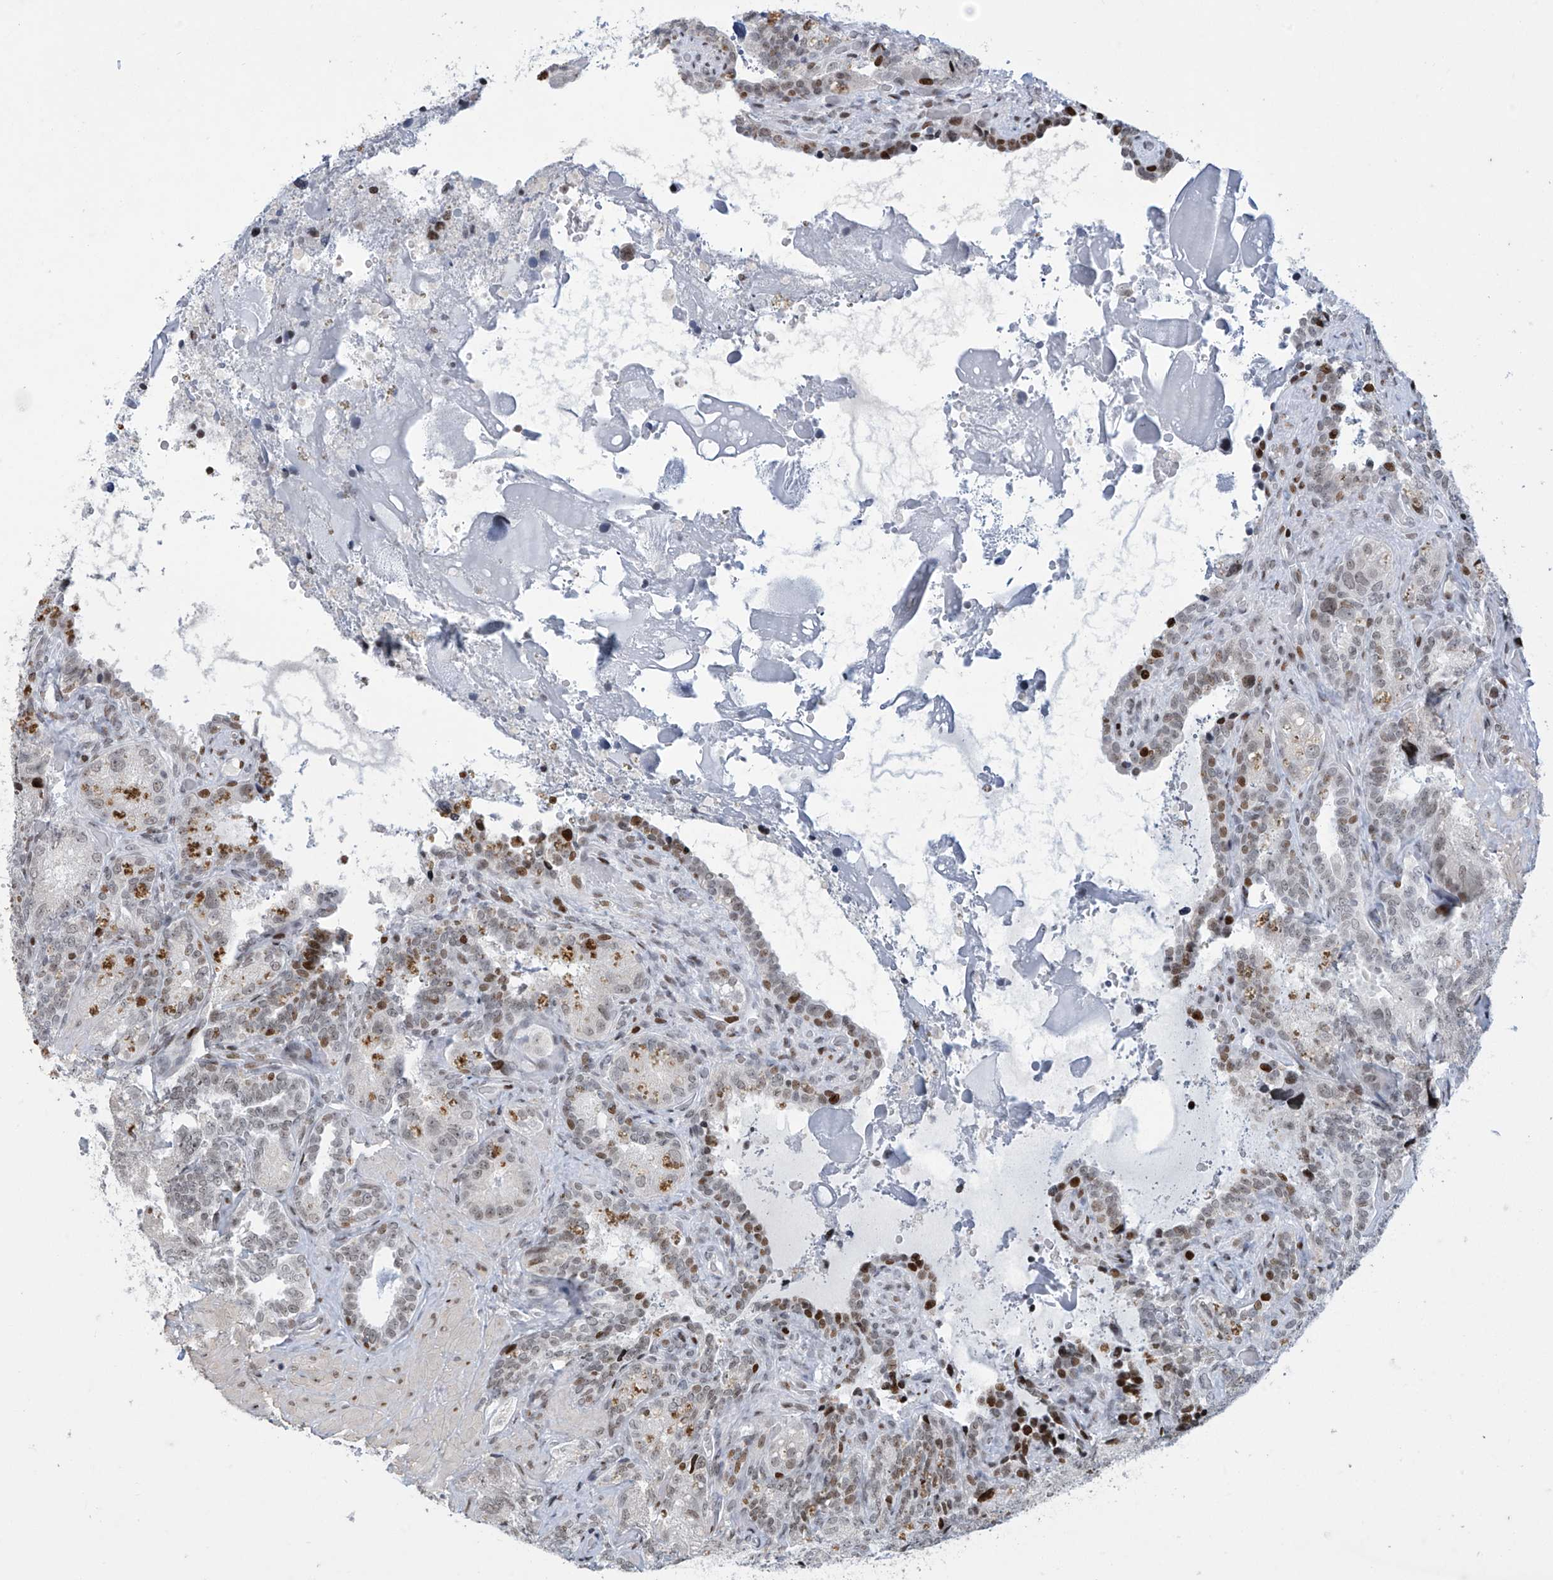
{"staining": {"intensity": "moderate", "quantity": "25%-75%", "location": "nuclear"}, "tissue": "seminal vesicle", "cell_type": "Glandular cells", "image_type": "normal", "snomed": [{"axis": "morphology", "description": "Normal tissue, NOS"}, {"axis": "topography", "description": "Seminal veicle"}, {"axis": "topography", "description": "Peripheral nerve tissue"}], "caption": "Immunohistochemistry of unremarkable seminal vesicle demonstrates medium levels of moderate nuclear positivity in about 25%-75% of glandular cells.", "gene": "RFX7", "patient": {"sex": "male", "age": 67}}